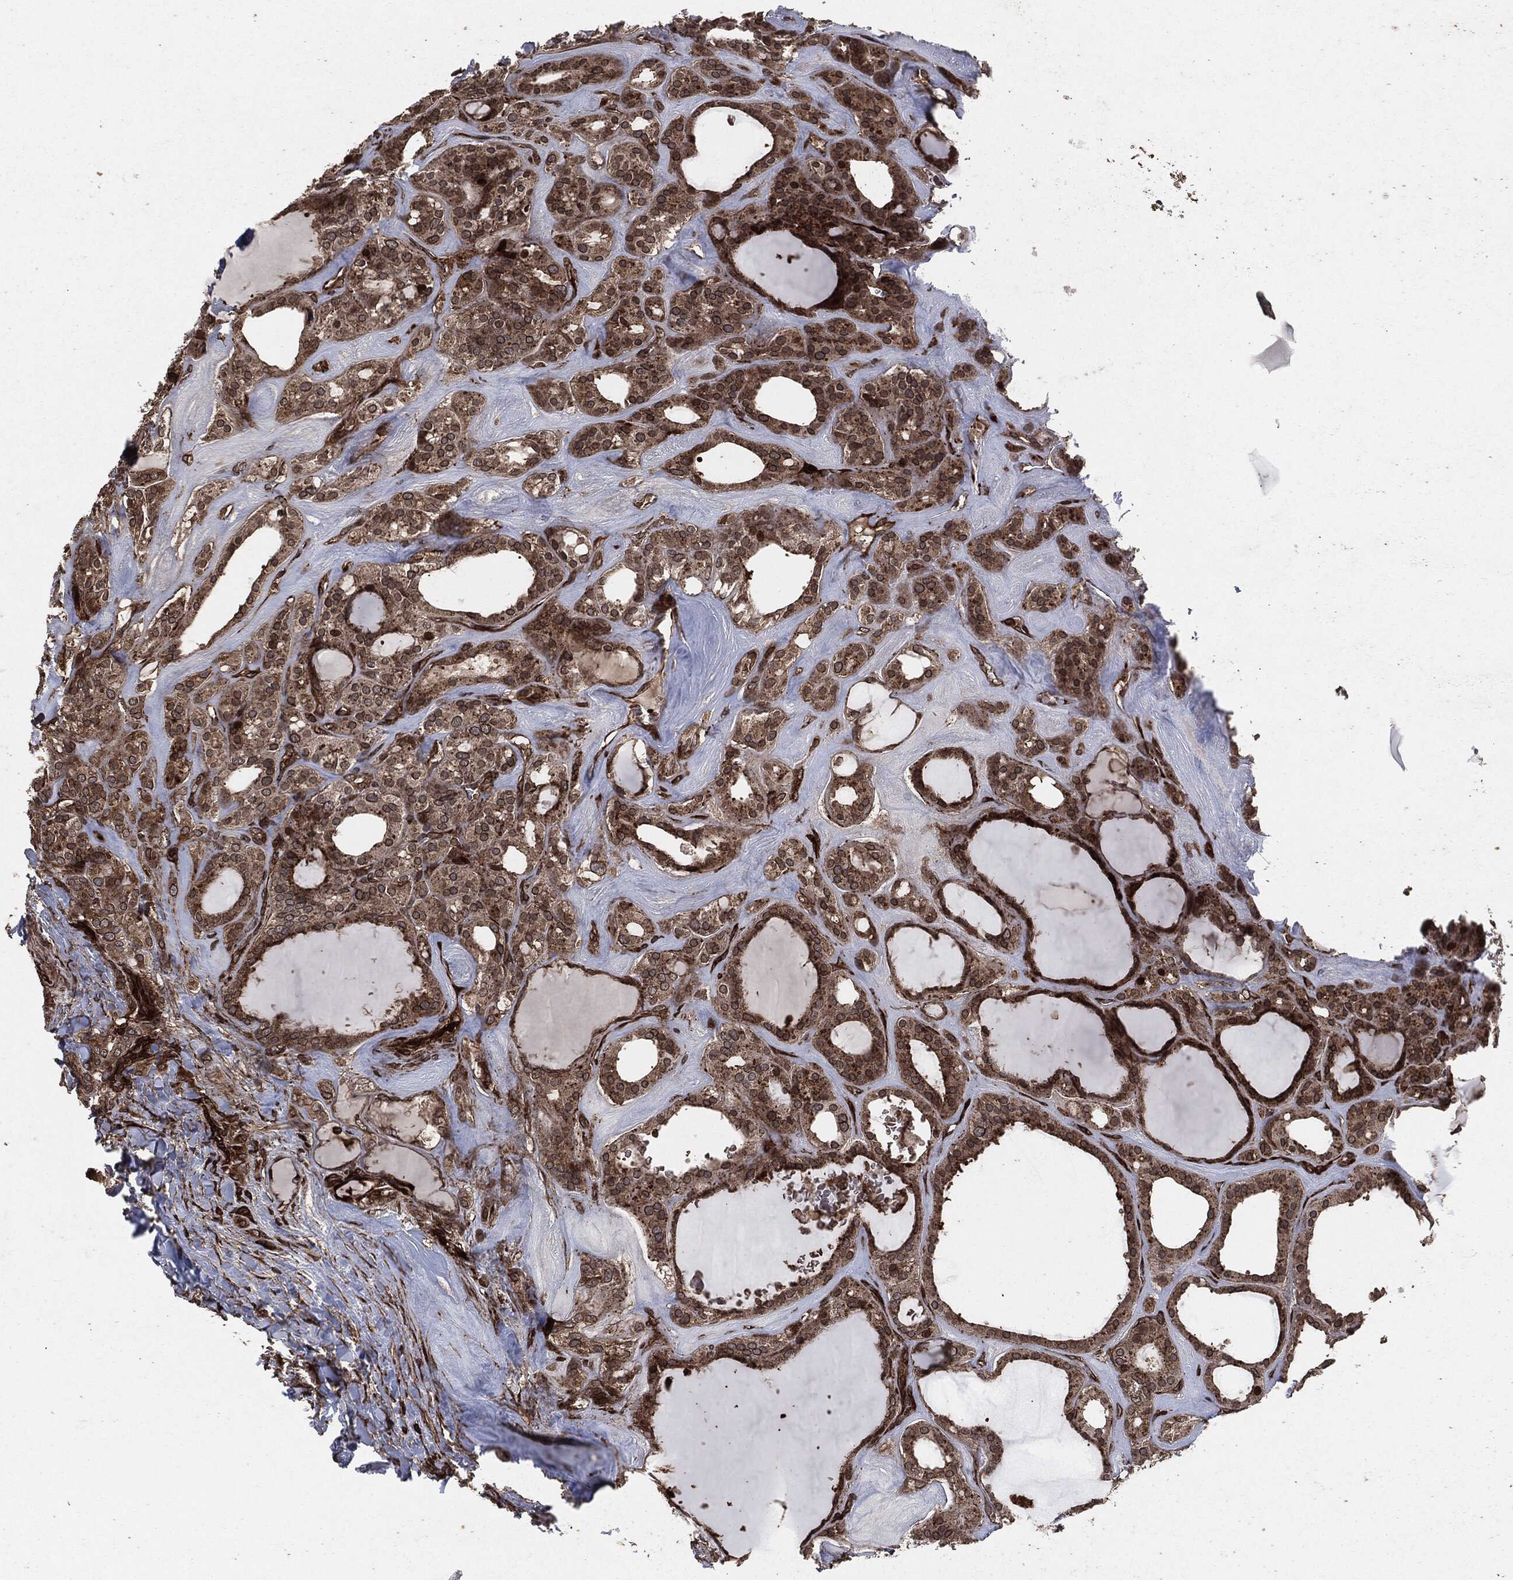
{"staining": {"intensity": "strong", "quantity": ">75%", "location": "cytoplasmic/membranous"}, "tissue": "thyroid cancer", "cell_type": "Tumor cells", "image_type": "cancer", "snomed": [{"axis": "morphology", "description": "Normal tissue, NOS"}, {"axis": "morphology", "description": "Papillary adenocarcinoma, NOS"}, {"axis": "topography", "description": "Thyroid gland"}], "caption": "Protein staining demonstrates strong cytoplasmic/membranous staining in about >75% of tumor cells in thyroid cancer (papillary adenocarcinoma).", "gene": "IFIT1", "patient": {"sex": "female", "age": 66}}